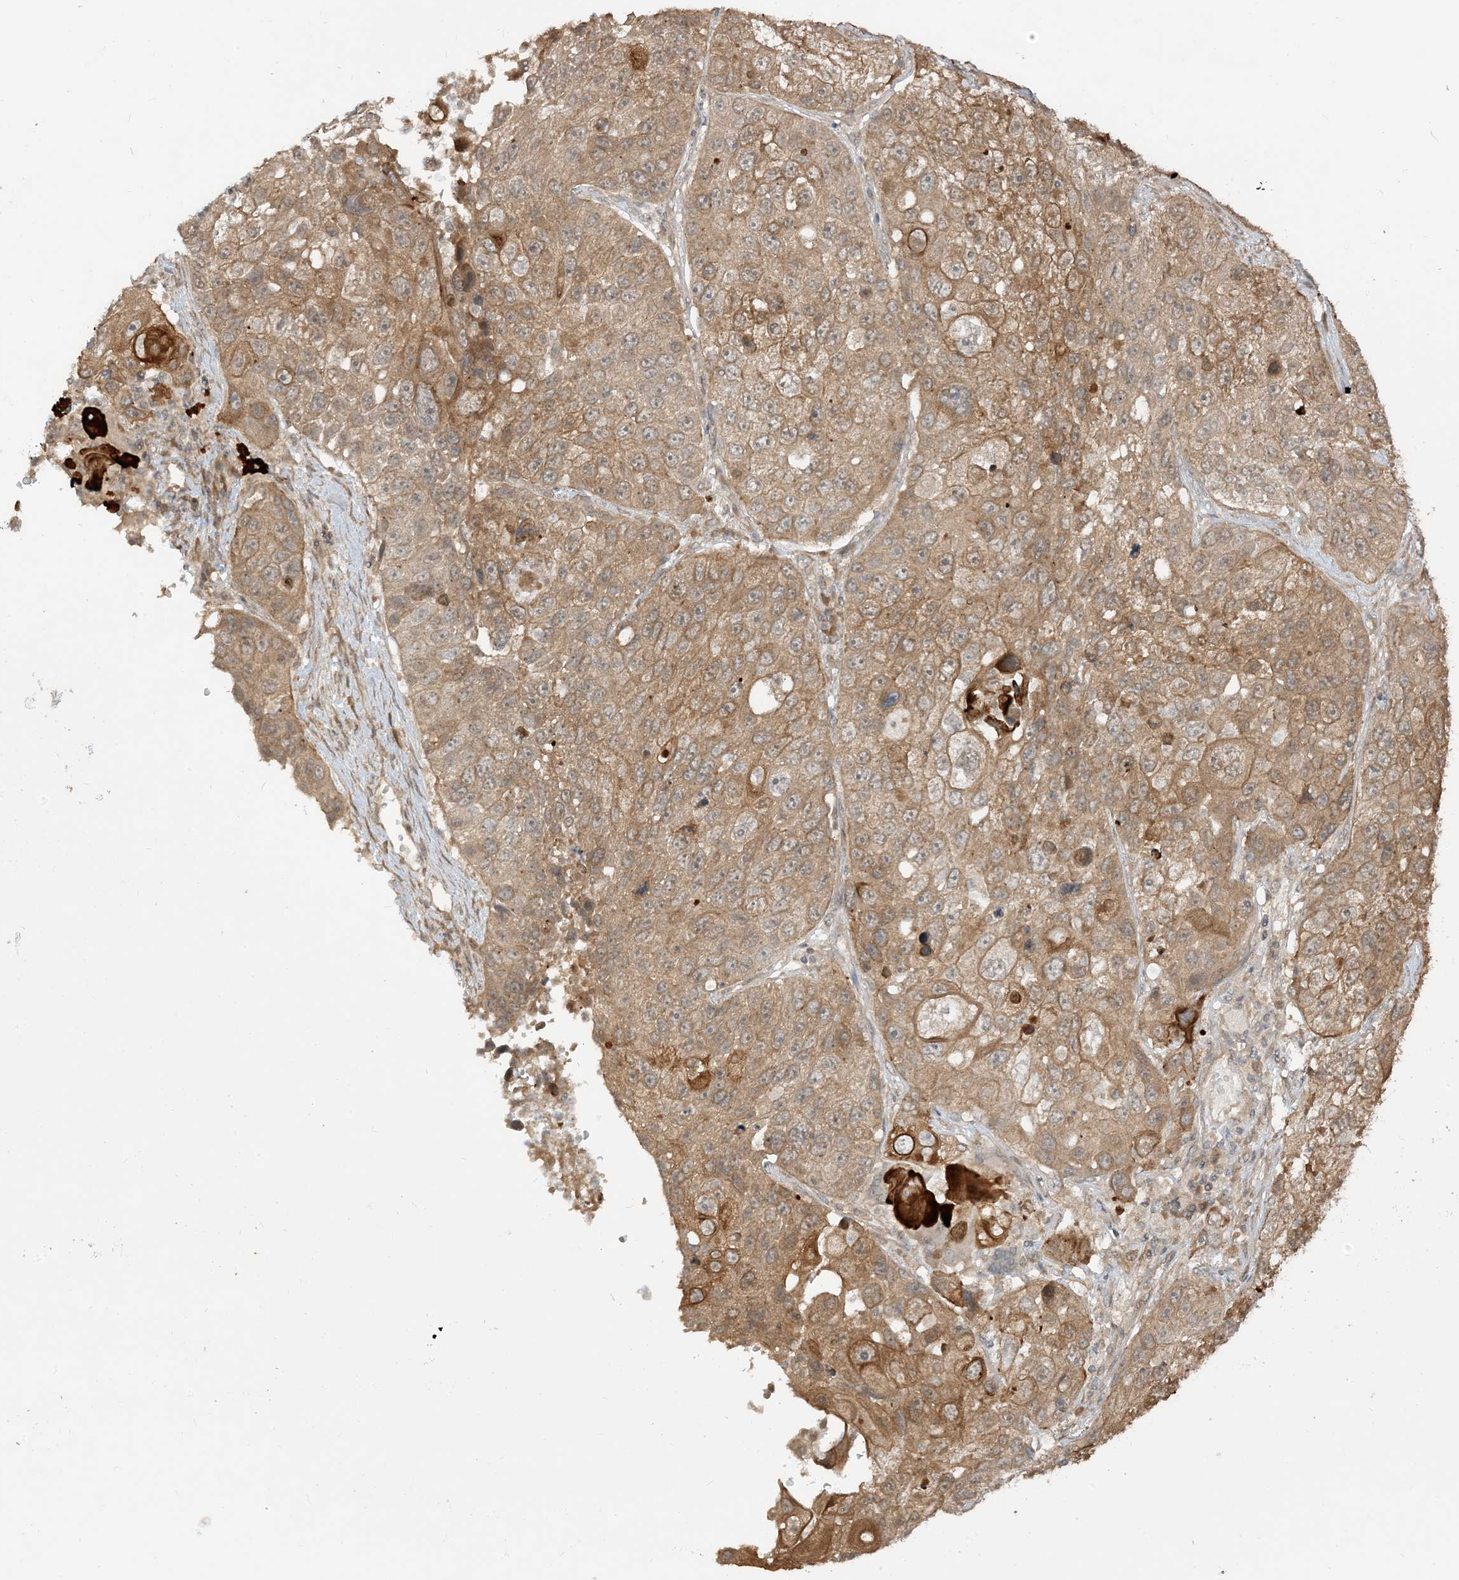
{"staining": {"intensity": "moderate", "quantity": ">75%", "location": "cytoplasmic/membranous"}, "tissue": "lung cancer", "cell_type": "Tumor cells", "image_type": "cancer", "snomed": [{"axis": "morphology", "description": "Squamous cell carcinoma, NOS"}, {"axis": "topography", "description": "Lung"}], "caption": "The immunohistochemical stain highlights moderate cytoplasmic/membranous staining in tumor cells of lung cancer tissue.", "gene": "TBCC", "patient": {"sex": "male", "age": 61}}